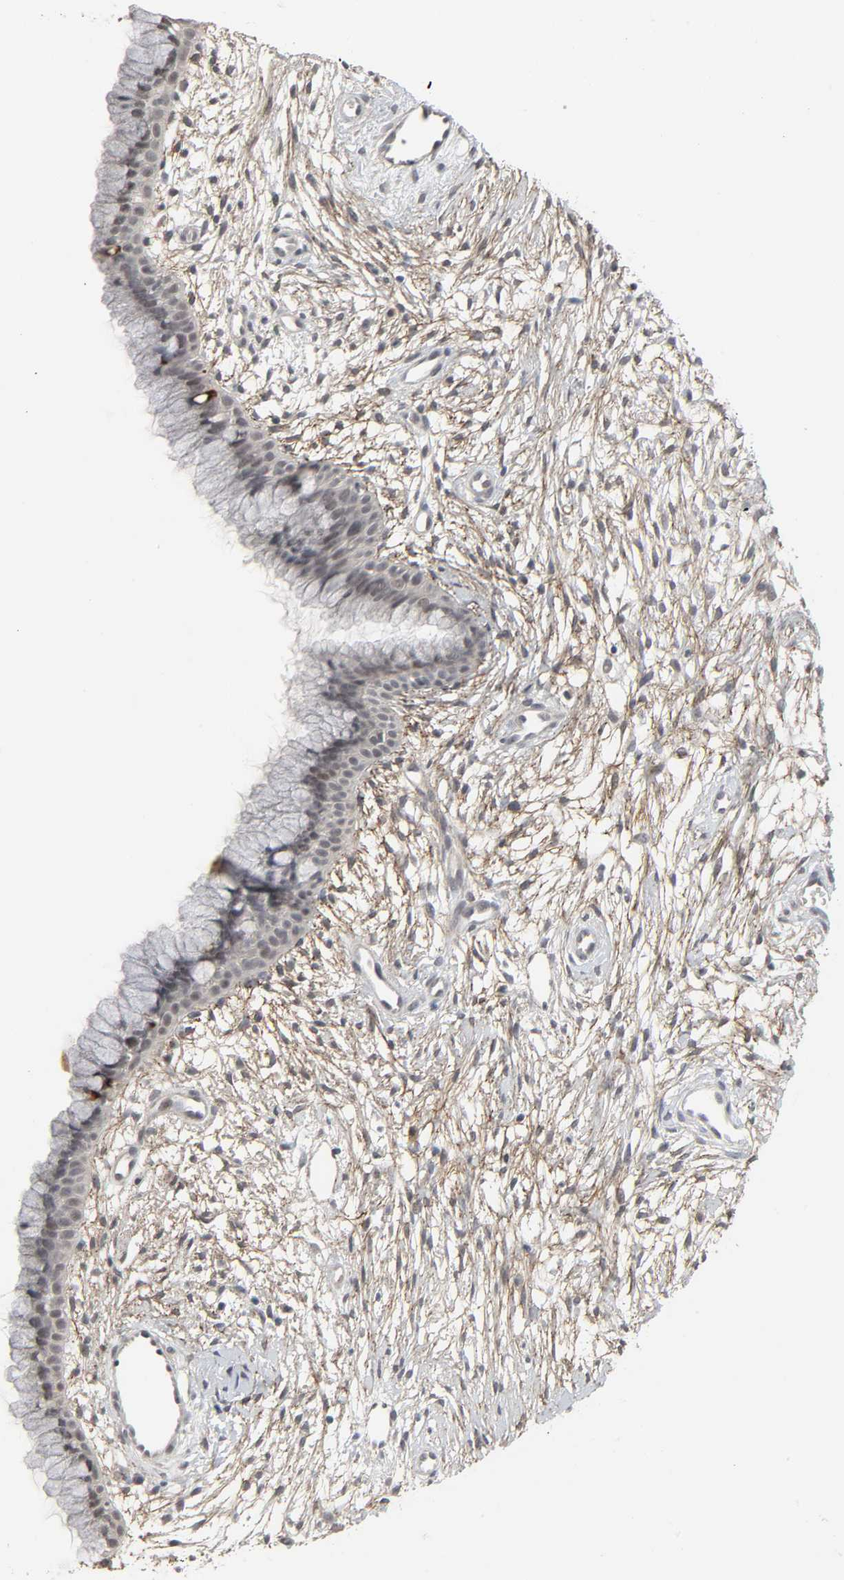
{"staining": {"intensity": "negative", "quantity": "none", "location": "none"}, "tissue": "cervix", "cell_type": "Glandular cells", "image_type": "normal", "snomed": [{"axis": "morphology", "description": "Normal tissue, NOS"}, {"axis": "topography", "description": "Cervix"}], "caption": "A histopathology image of human cervix is negative for staining in glandular cells. Nuclei are stained in blue.", "gene": "ZNF222", "patient": {"sex": "female", "age": 39}}